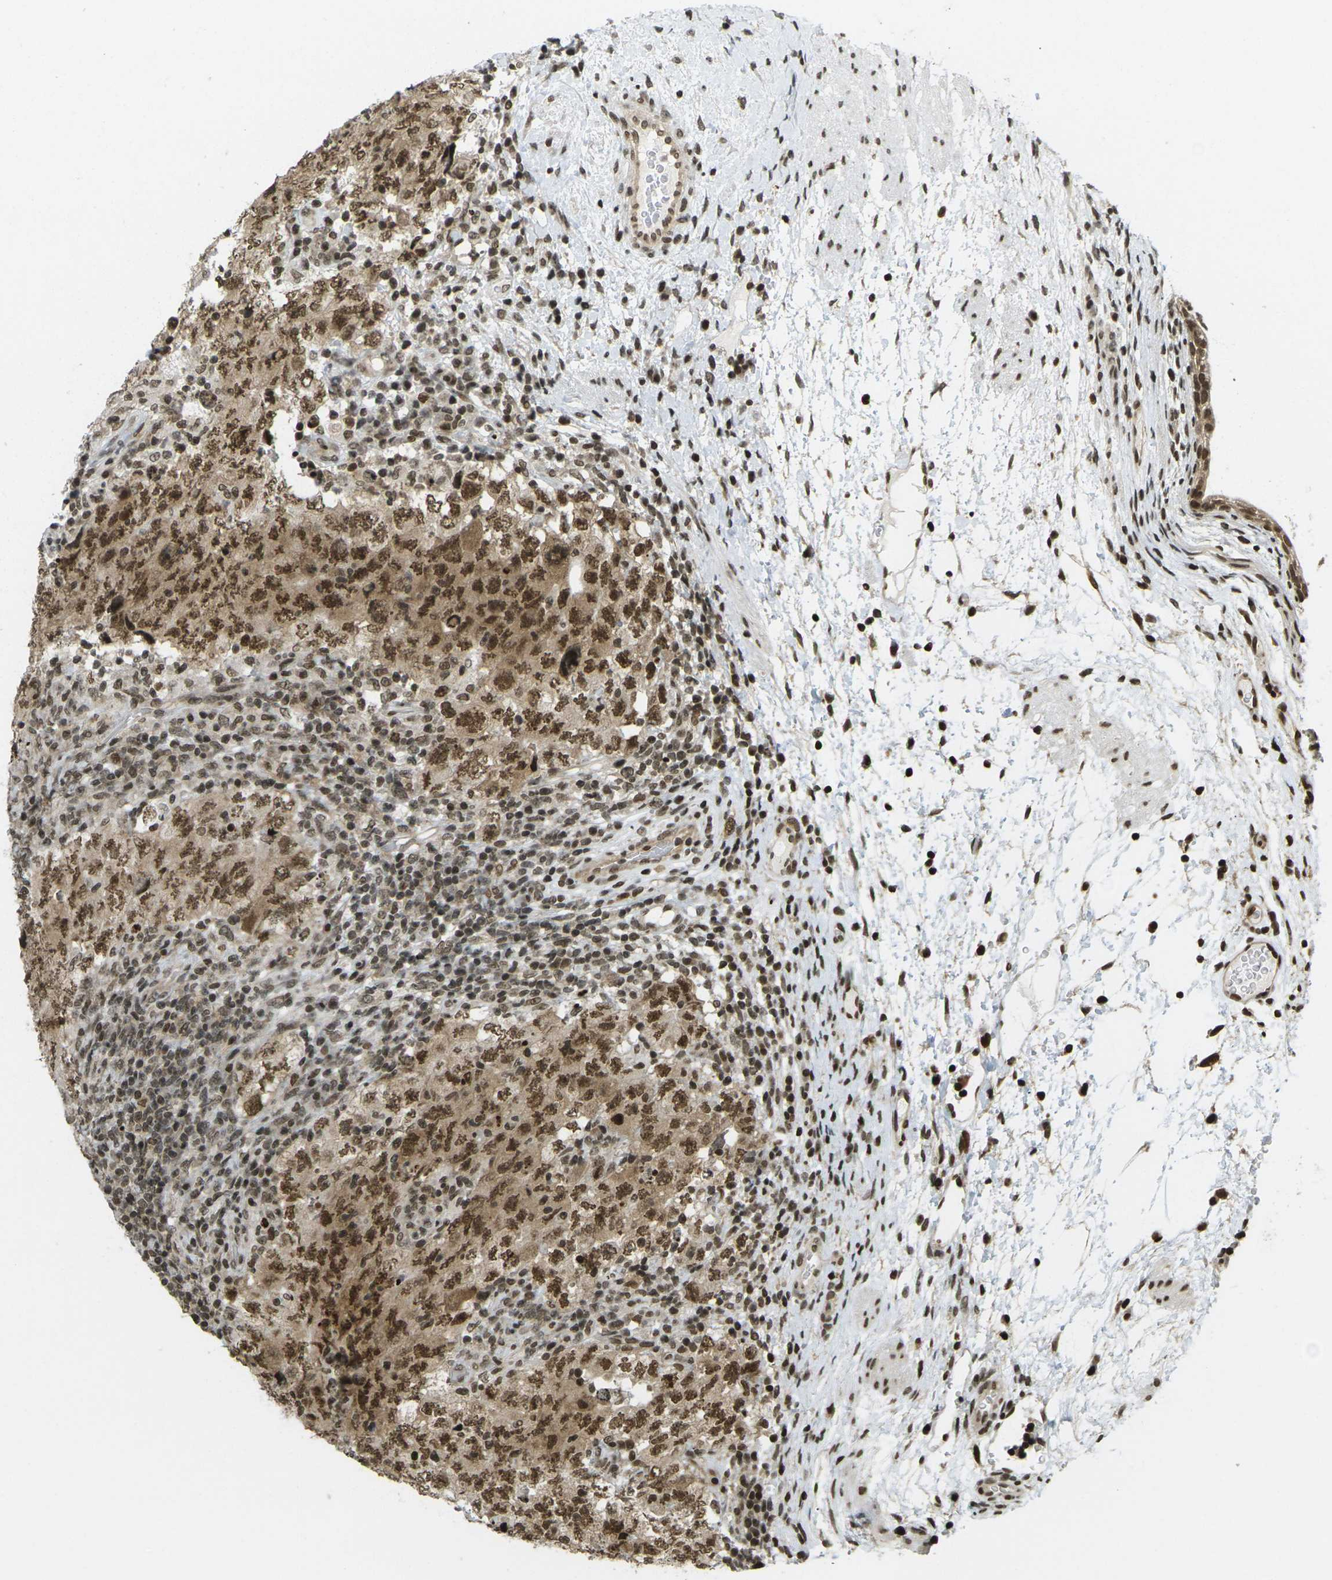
{"staining": {"intensity": "moderate", "quantity": ">75%", "location": "cytoplasmic/membranous,nuclear"}, "tissue": "testis cancer", "cell_type": "Tumor cells", "image_type": "cancer", "snomed": [{"axis": "morphology", "description": "Carcinoma, Embryonal, NOS"}, {"axis": "topography", "description": "Testis"}], "caption": "This is a micrograph of IHC staining of testis cancer (embryonal carcinoma), which shows moderate positivity in the cytoplasmic/membranous and nuclear of tumor cells.", "gene": "RUVBL2", "patient": {"sex": "male", "age": 26}}